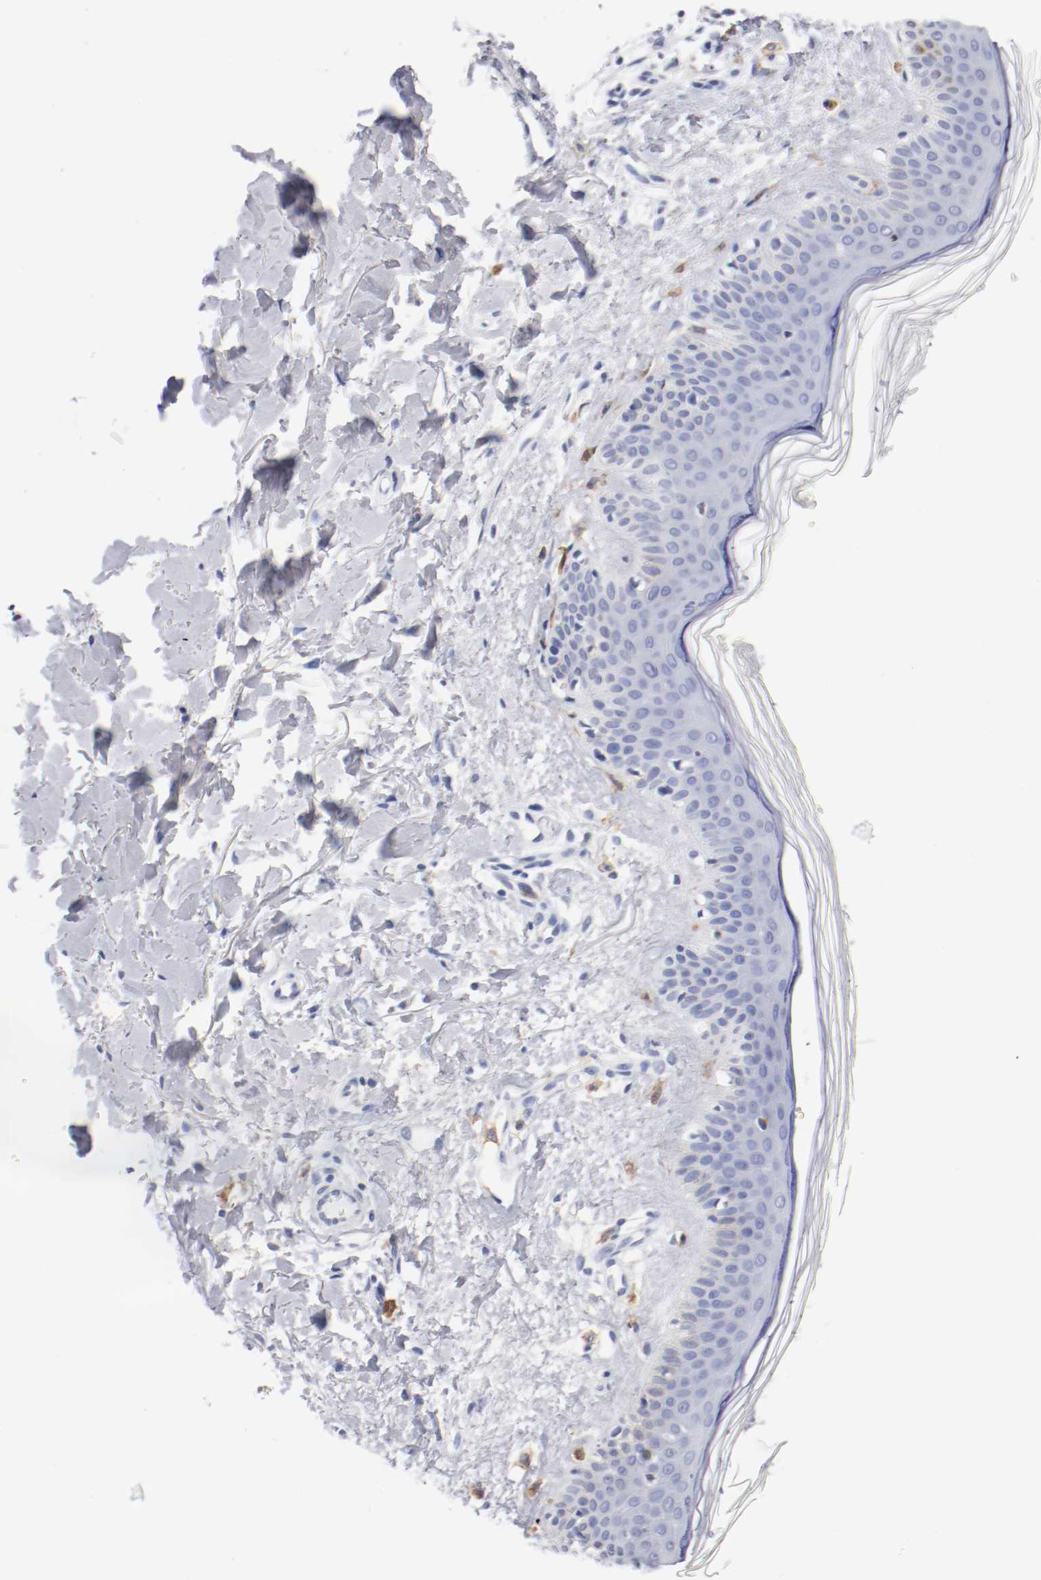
{"staining": {"intensity": "negative", "quantity": "none", "location": "none"}, "tissue": "skin", "cell_type": "Fibroblasts", "image_type": "normal", "snomed": [{"axis": "morphology", "description": "Normal tissue, NOS"}, {"axis": "topography", "description": "Skin"}], "caption": "Skin was stained to show a protein in brown. There is no significant positivity in fibroblasts.", "gene": "ITGAX", "patient": {"sex": "female", "age": 56}}